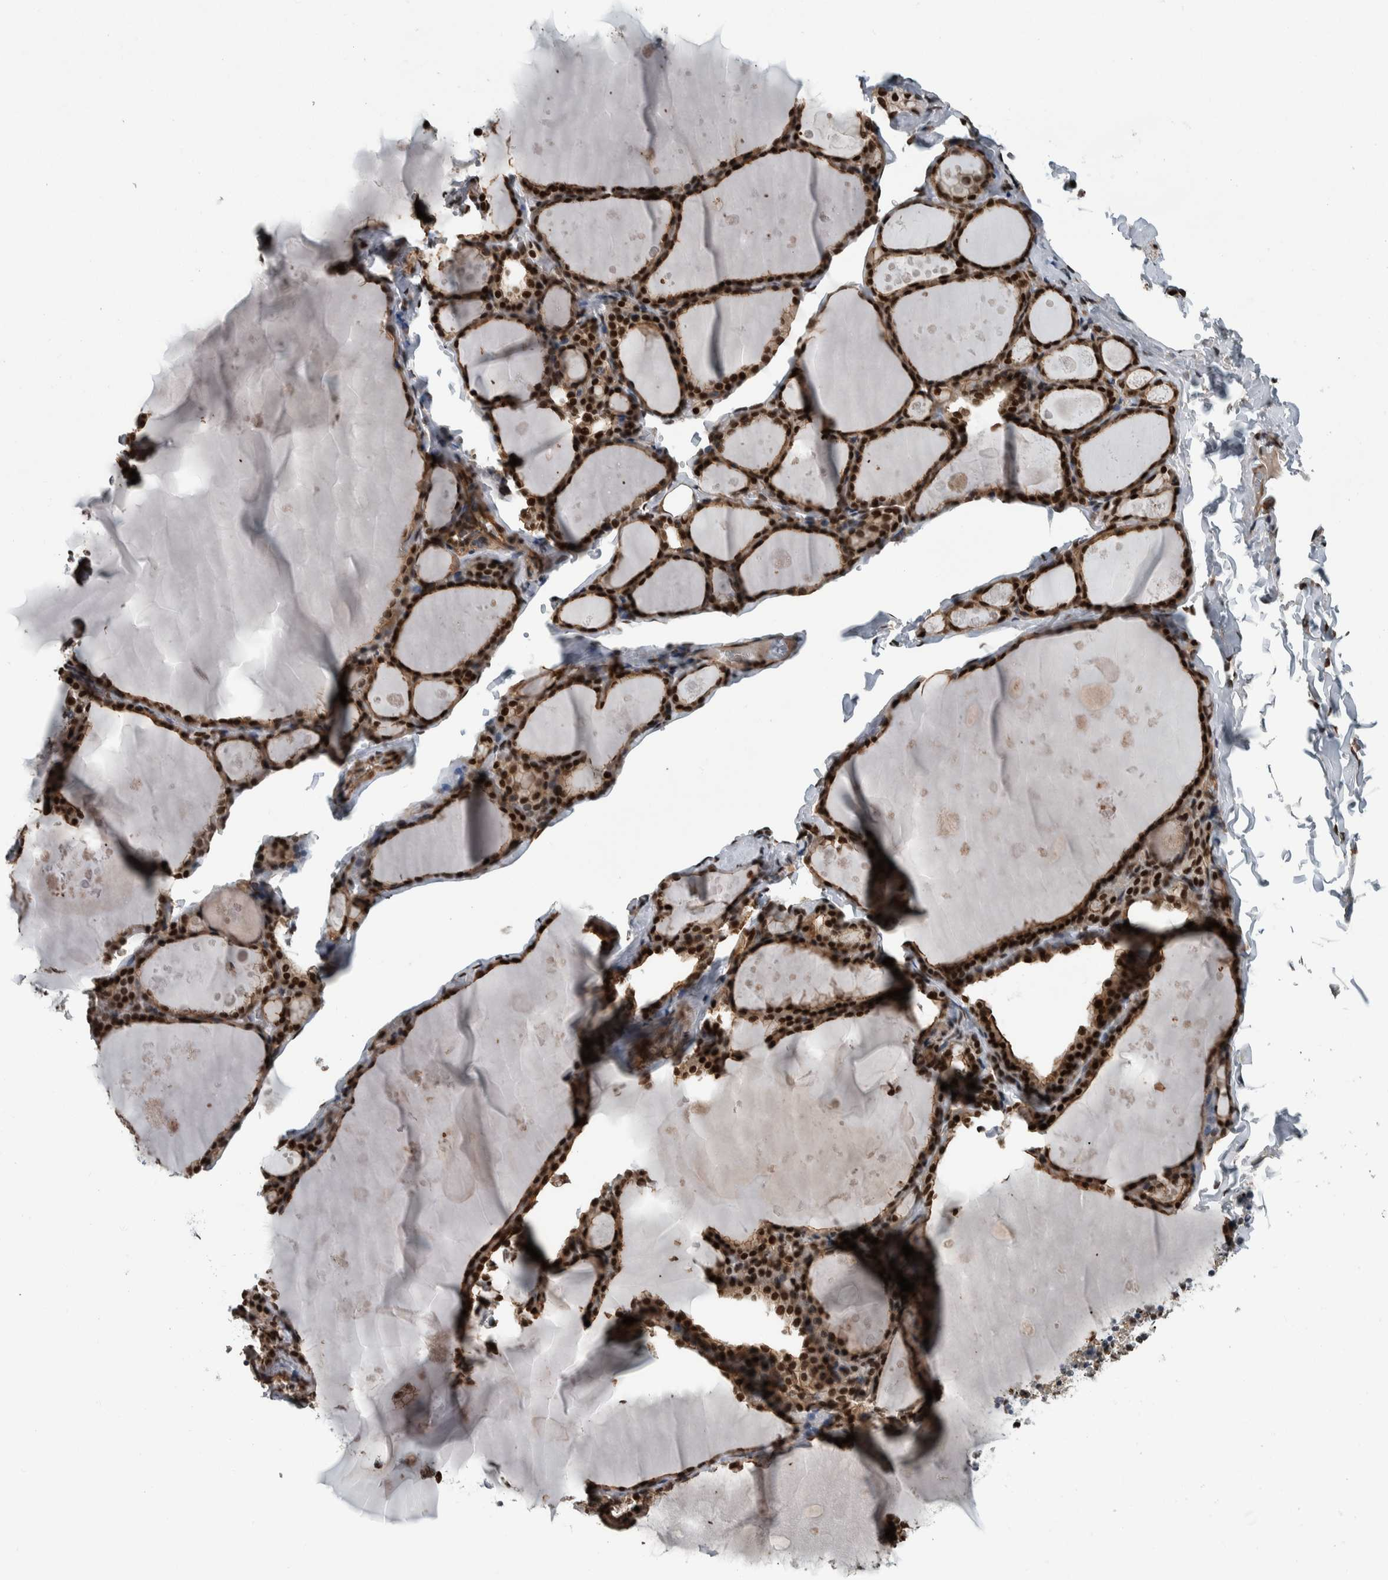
{"staining": {"intensity": "strong", "quantity": ">75%", "location": "nuclear"}, "tissue": "thyroid gland", "cell_type": "Glandular cells", "image_type": "normal", "snomed": [{"axis": "morphology", "description": "Normal tissue, NOS"}, {"axis": "topography", "description": "Thyroid gland"}], "caption": "Strong nuclear positivity is identified in approximately >75% of glandular cells in normal thyroid gland. The protein of interest is stained brown, and the nuclei are stained in blue (DAB (3,3'-diaminobenzidine) IHC with brightfield microscopy, high magnification).", "gene": "FAM135B", "patient": {"sex": "male", "age": 56}}